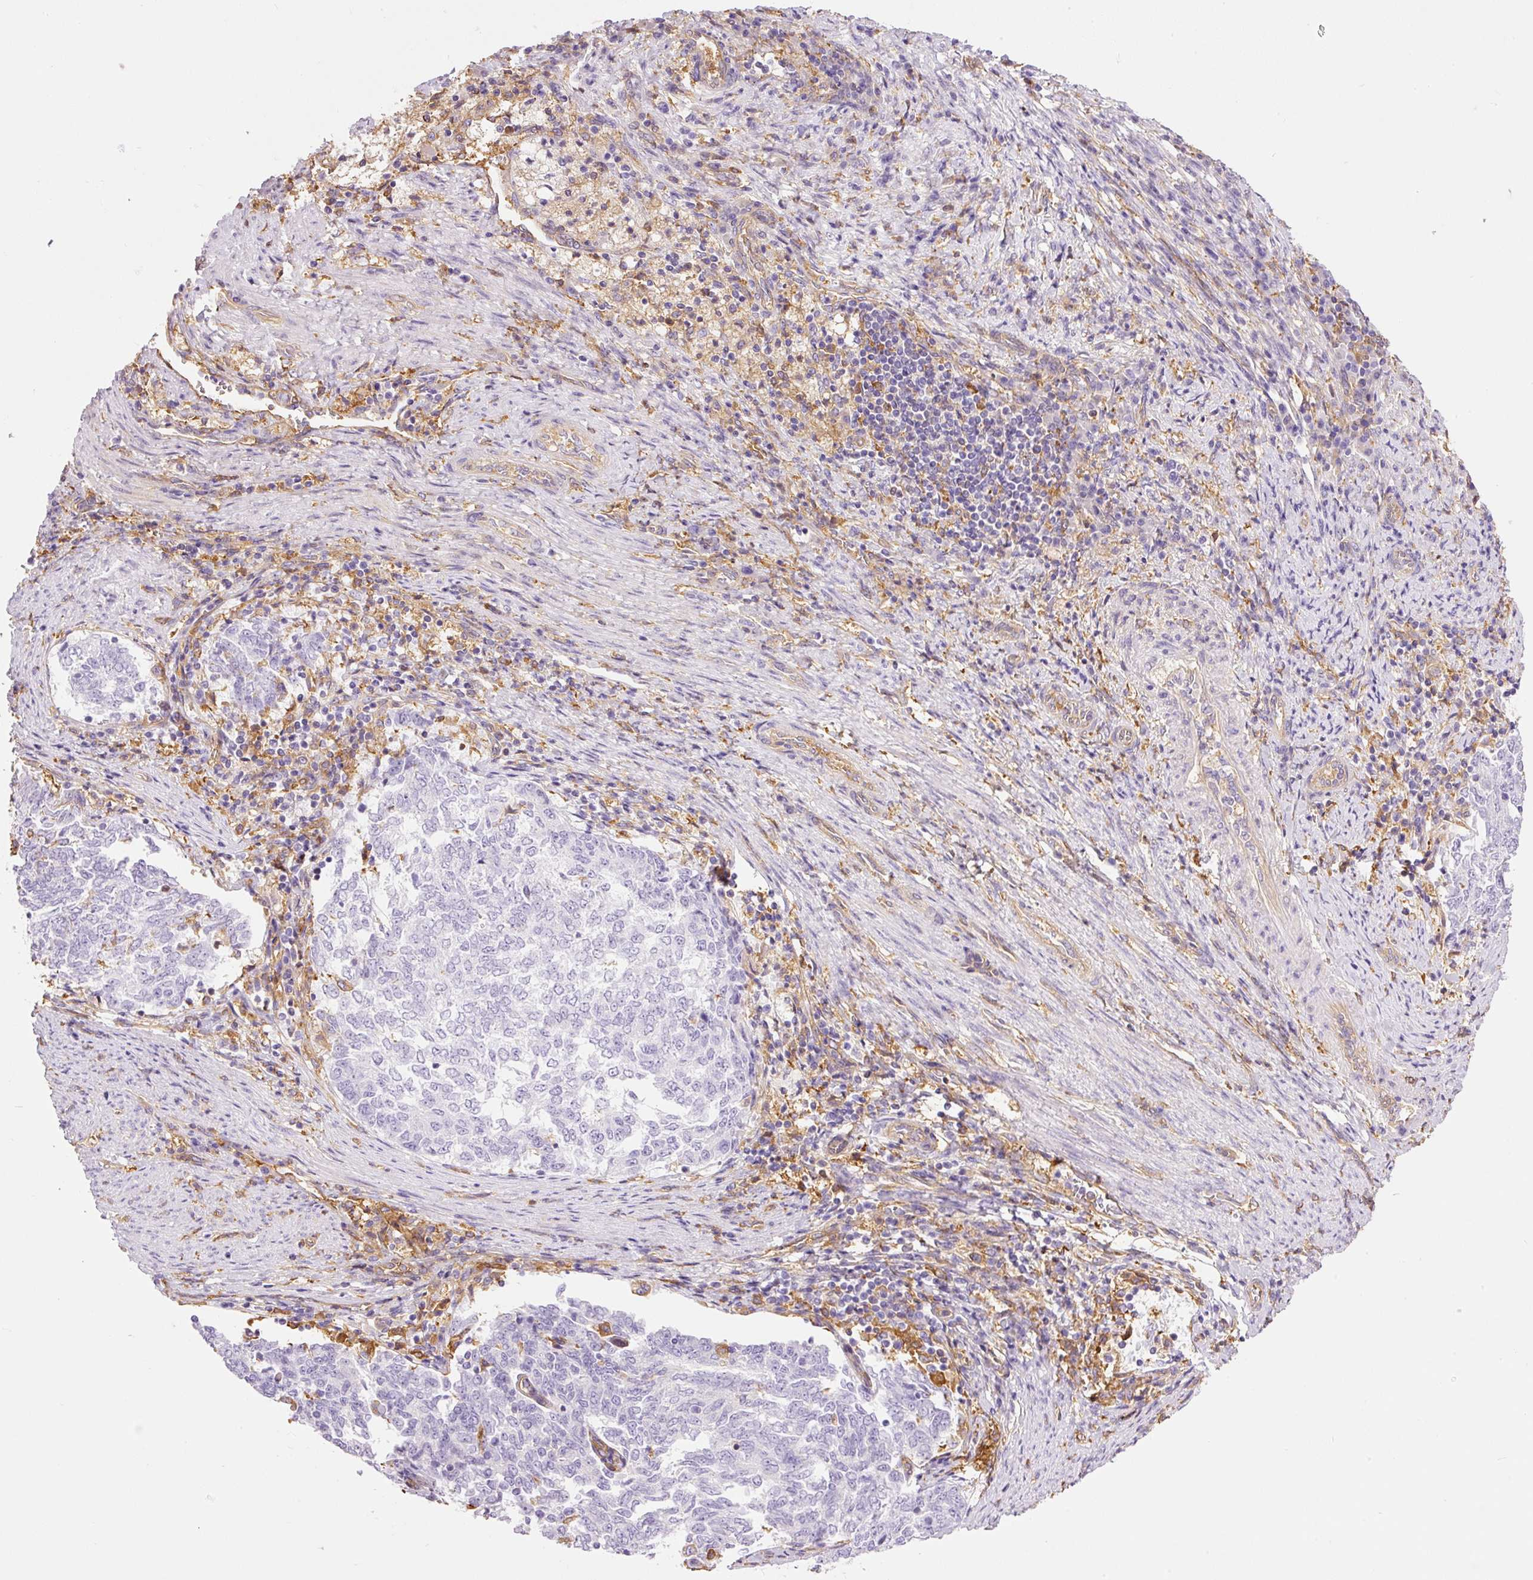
{"staining": {"intensity": "negative", "quantity": "none", "location": "none"}, "tissue": "endometrial cancer", "cell_type": "Tumor cells", "image_type": "cancer", "snomed": [{"axis": "morphology", "description": "Adenocarcinoma, NOS"}, {"axis": "topography", "description": "Endometrium"}], "caption": "Immunohistochemistry (IHC) image of human endometrial cancer (adenocarcinoma) stained for a protein (brown), which shows no positivity in tumor cells.", "gene": "IL10RB", "patient": {"sex": "female", "age": 80}}